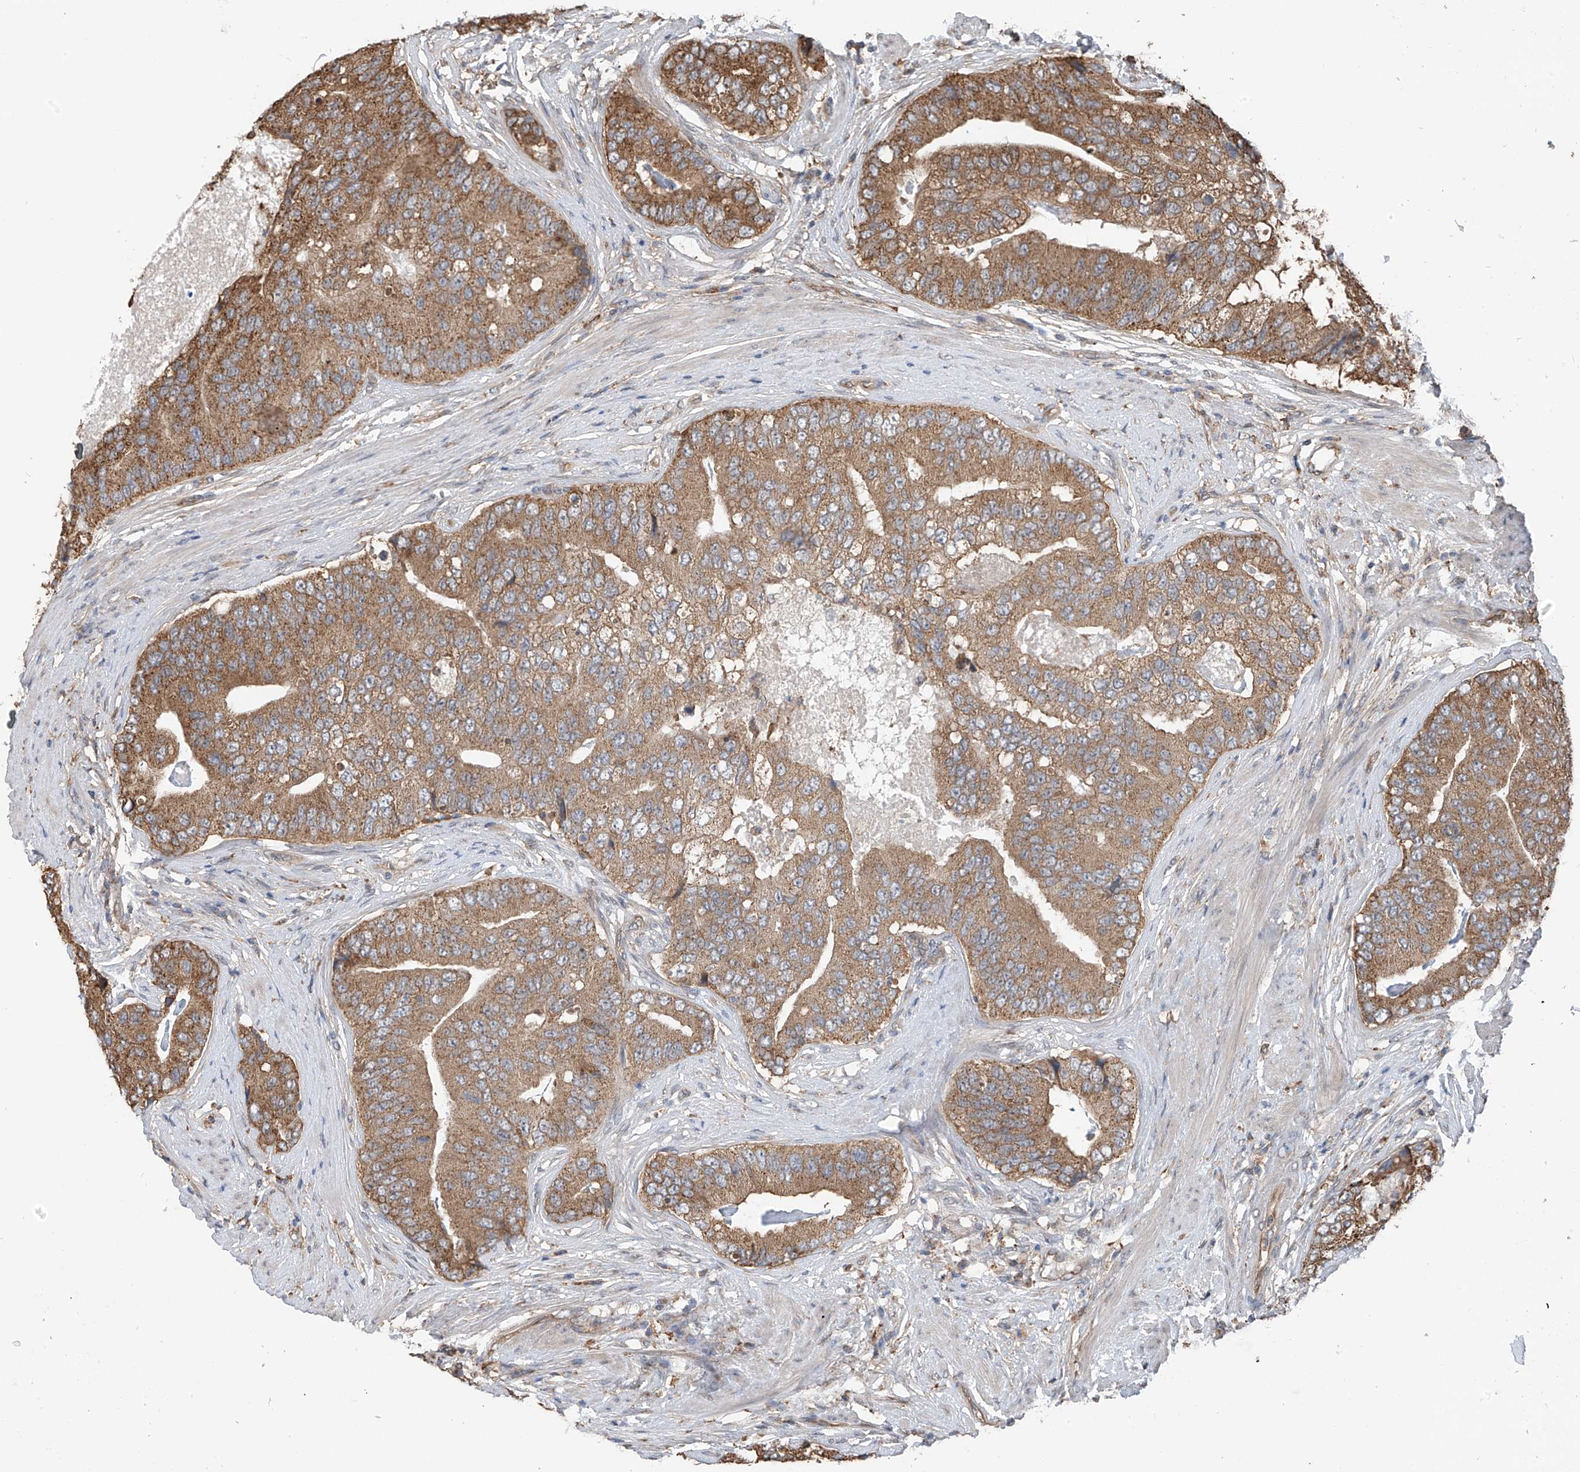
{"staining": {"intensity": "moderate", "quantity": ">75%", "location": "cytoplasmic/membranous"}, "tissue": "prostate cancer", "cell_type": "Tumor cells", "image_type": "cancer", "snomed": [{"axis": "morphology", "description": "Adenocarcinoma, High grade"}, {"axis": "topography", "description": "Prostate"}], "caption": "Moderate cytoplasmic/membranous staining for a protein is identified in approximately >75% of tumor cells of high-grade adenocarcinoma (prostate) using immunohistochemistry (IHC).", "gene": "ZNF189", "patient": {"sex": "male", "age": 70}}